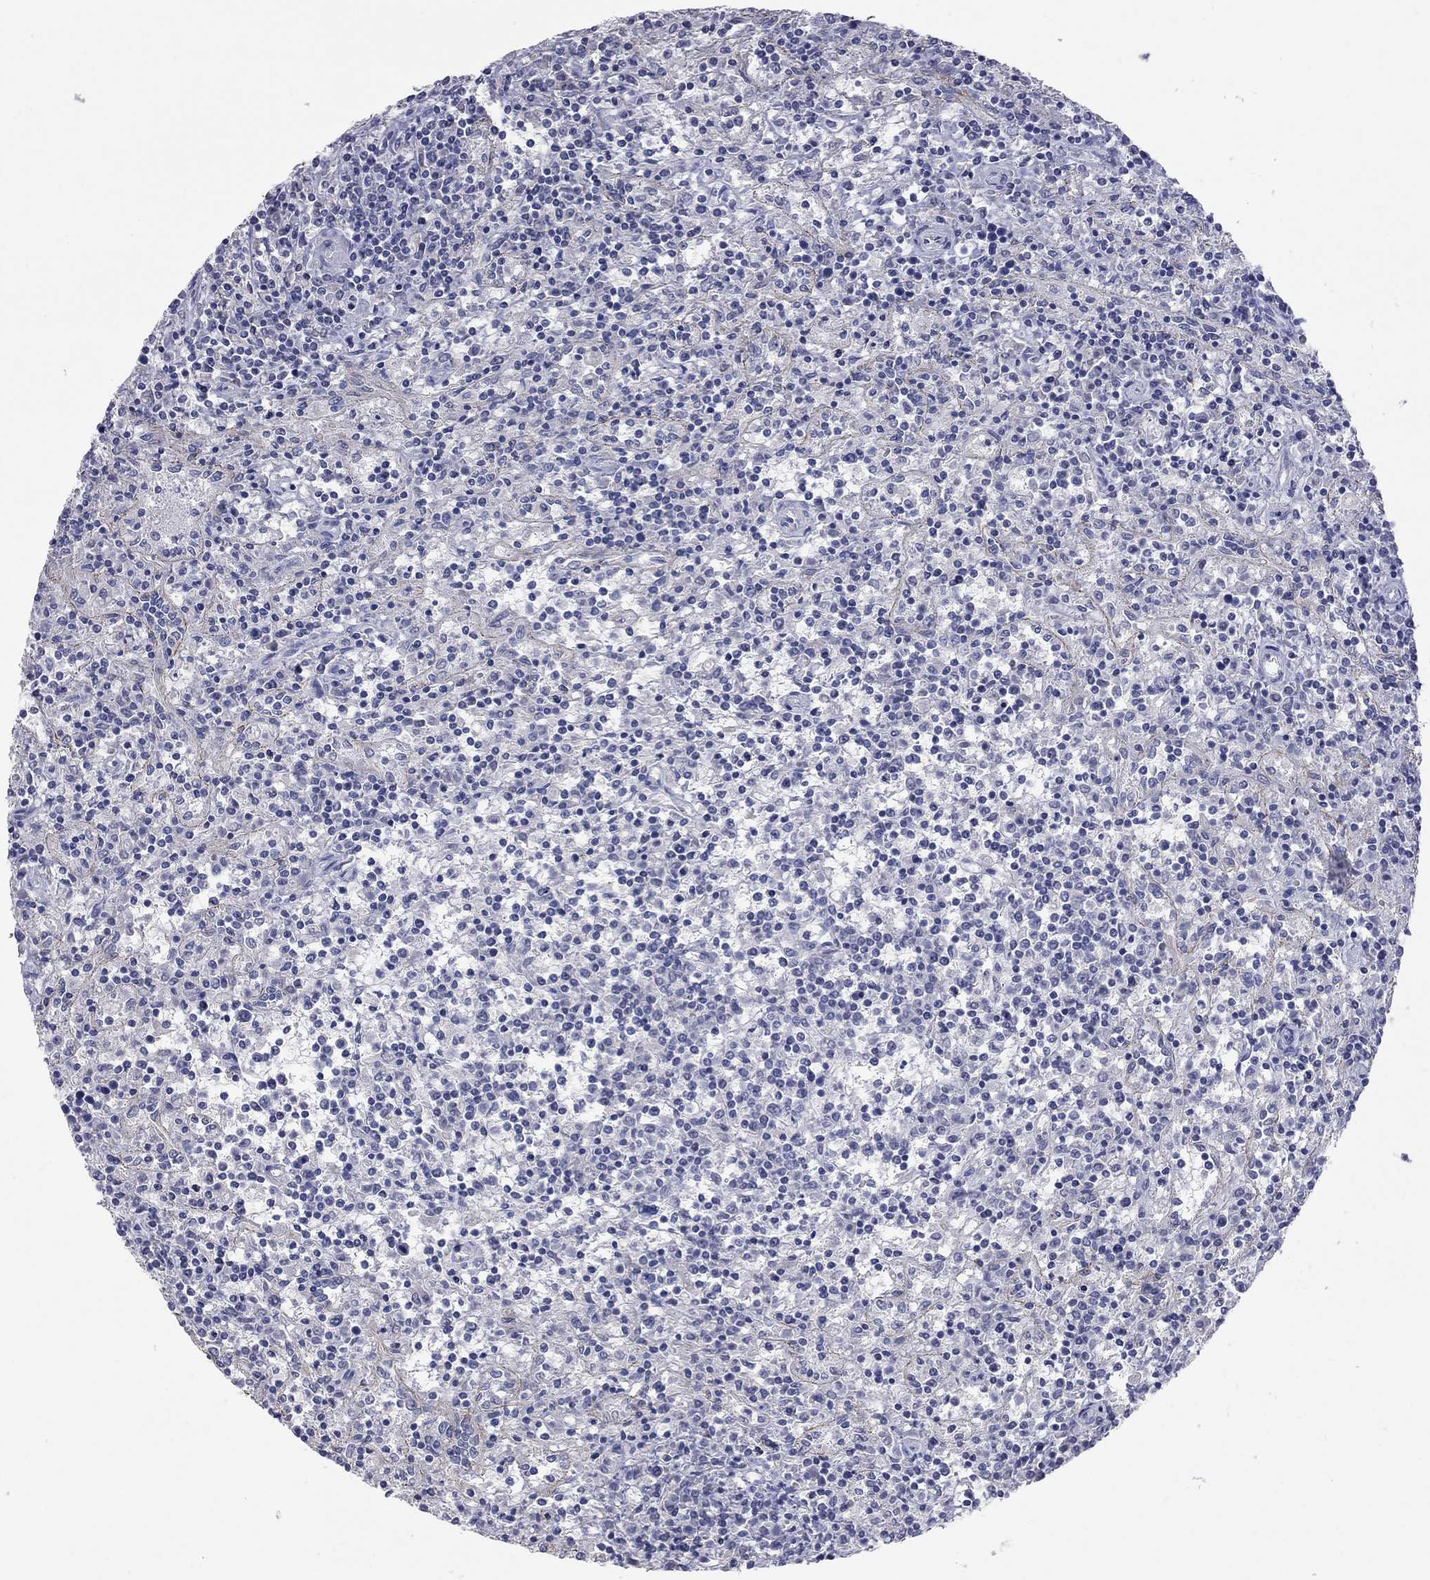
{"staining": {"intensity": "negative", "quantity": "none", "location": "none"}, "tissue": "lymphoma", "cell_type": "Tumor cells", "image_type": "cancer", "snomed": [{"axis": "morphology", "description": "Malignant lymphoma, non-Hodgkin's type, Low grade"}, {"axis": "topography", "description": "Spleen"}], "caption": "A photomicrograph of human malignant lymphoma, non-Hodgkin's type (low-grade) is negative for staining in tumor cells.", "gene": "OPRK1", "patient": {"sex": "male", "age": 62}}